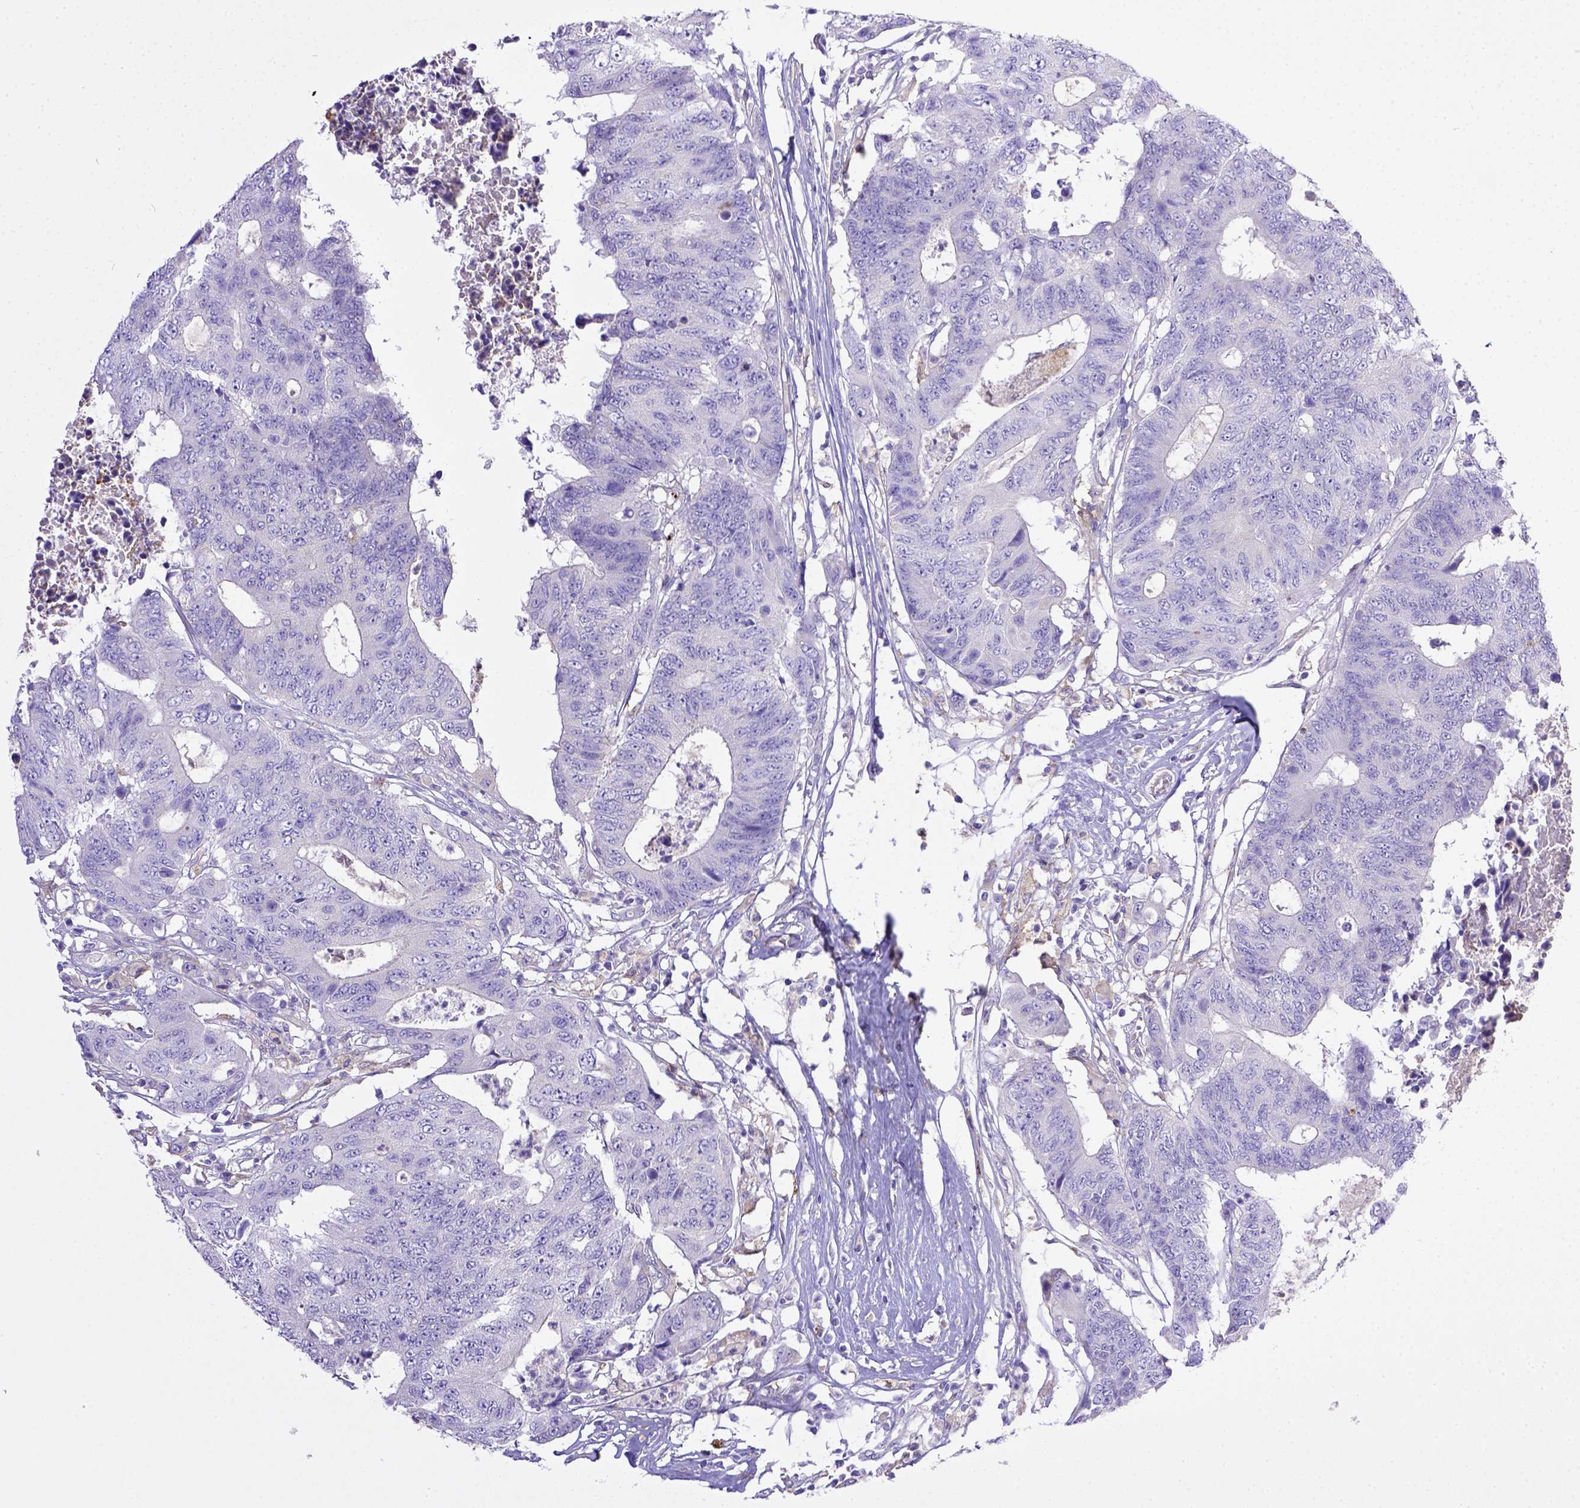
{"staining": {"intensity": "negative", "quantity": "none", "location": "none"}, "tissue": "colorectal cancer", "cell_type": "Tumor cells", "image_type": "cancer", "snomed": [{"axis": "morphology", "description": "Adenocarcinoma, NOS"}, {"axis": "topography", "description": "Colon"}], "caption": "IHC of colorectal cancer (adenocarcinoma) exhibits no positivity in tumor cells.", "gene": "CD40", "patient": {"sex": "female", "age": 48}}